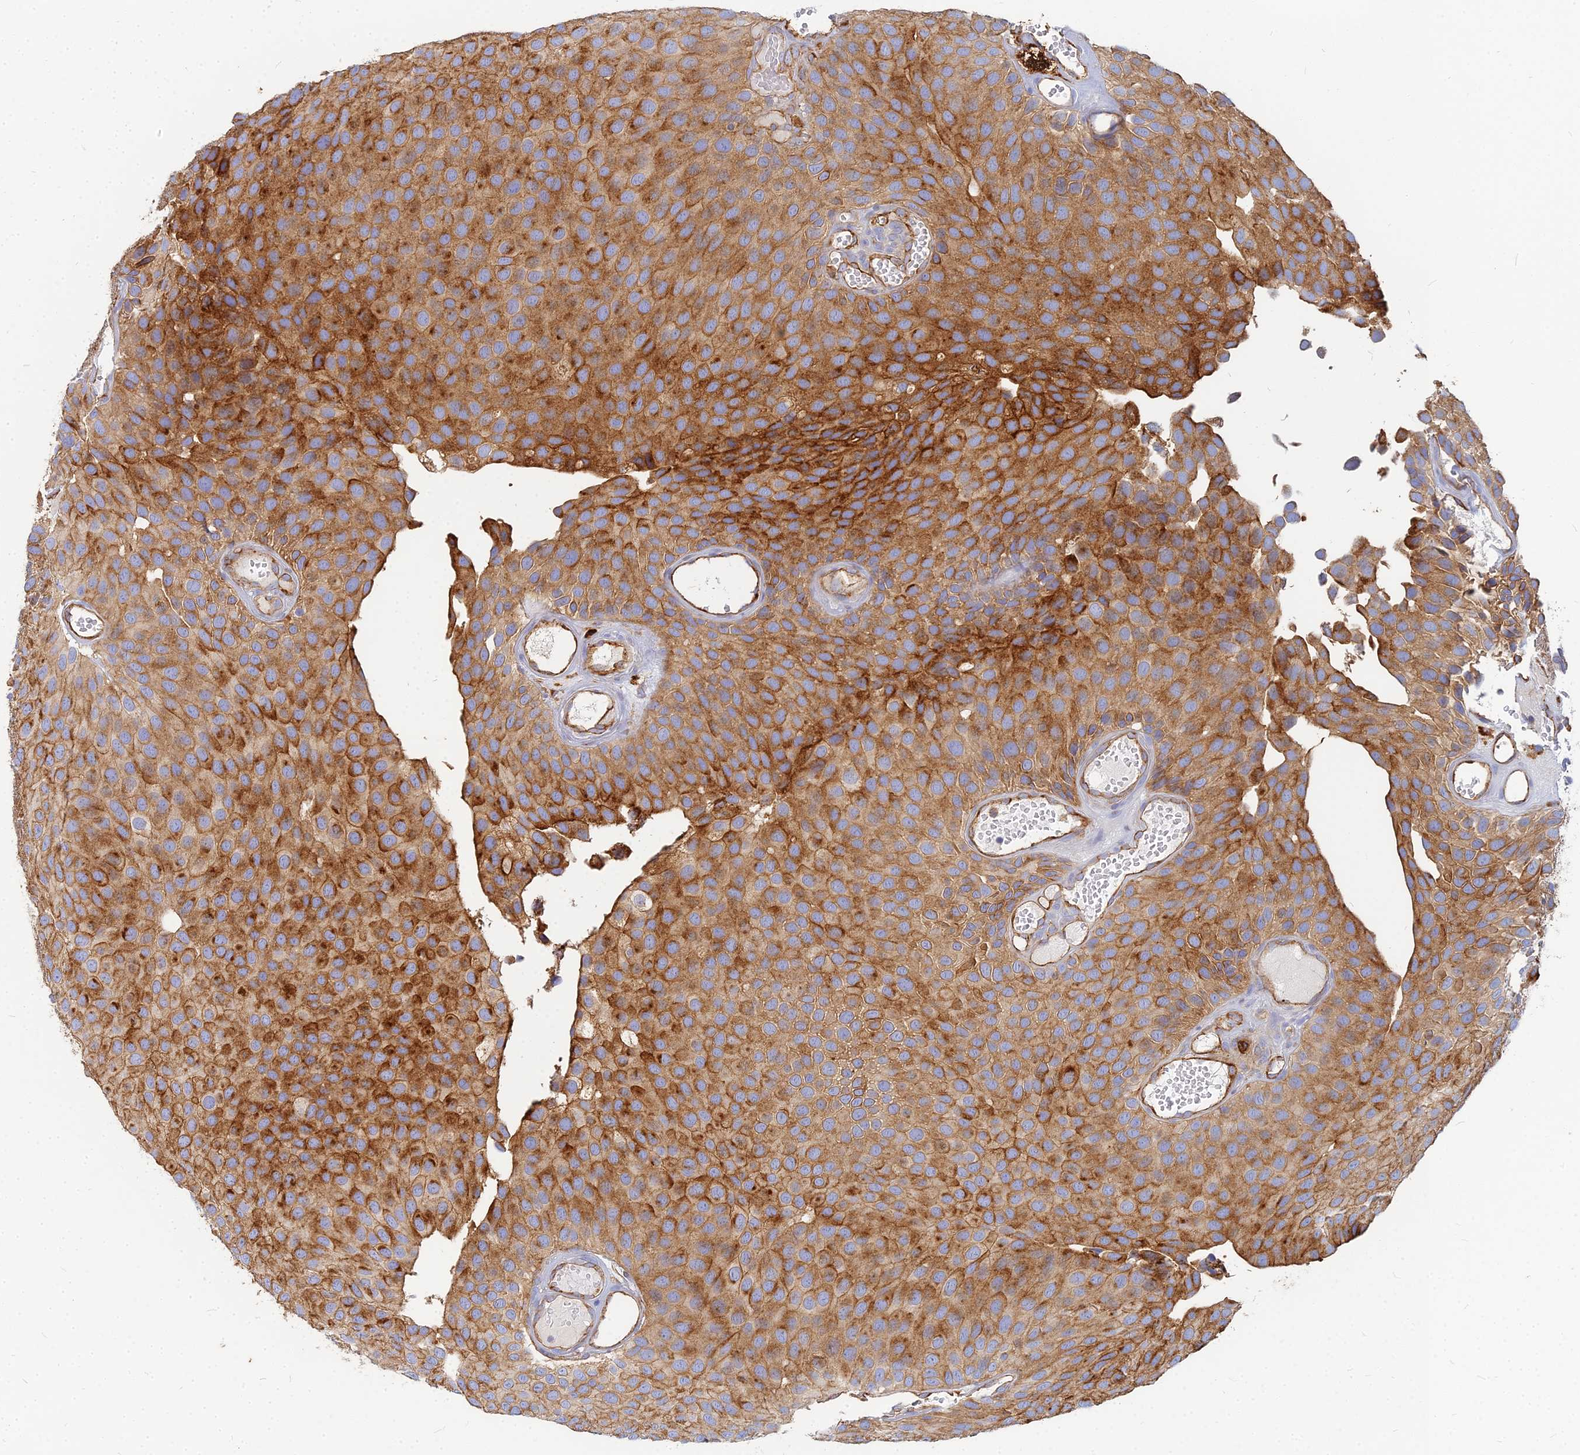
{"staining": {"intensity": "strong", "quantity": ">75%", "location": "cytoplasmic/membranous"}, "tissue": "urothelial cancer", "cell_type": "Tumor cells", "image_type": "cancer", "snomed": [{"axis": "morphology", "description": "Urothelial carcinoma, Low grade"}, {"axis": "topography", "description": "Urinary bladder"}], "caption": "Approximately >75% of tumor cells in human urothelial cancer exhibit strong cytoplasmic/membranous protein positivity as visualized by brown immunohistochemical staining.", "gene": "VAT1", "patient": {"sex": "male", "age": 89}}